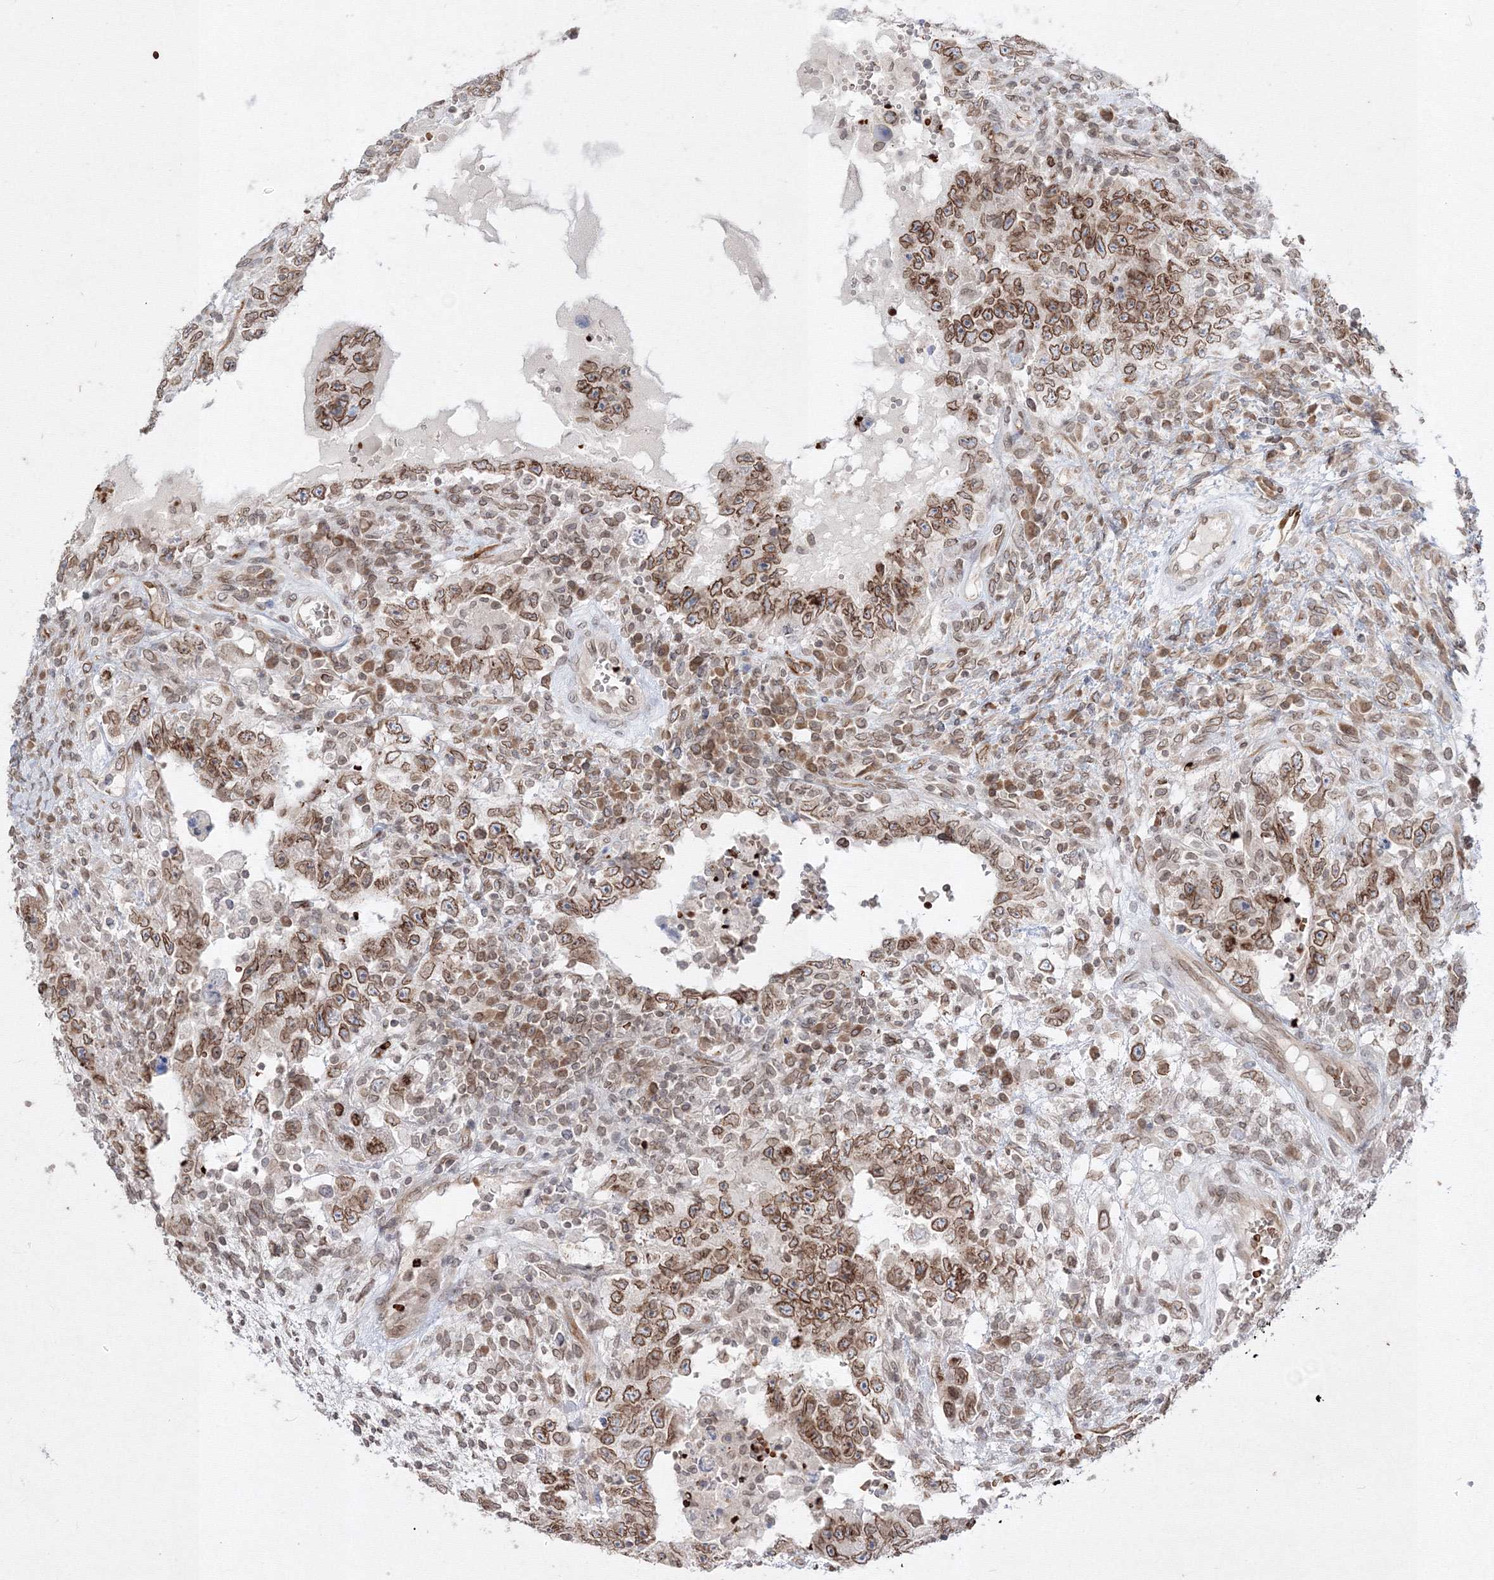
{"staining": {"intensity": "moderate", "quantity": ">75%", "location": "cytoplasmic/membranous,nuclear"}, "tissue": "testis cancer", "cell_type": "Tumor cells", "image_type": "cancer", "snomed": [{"axis": "morphology", "description": "Carcinoma, Embryonal, NOS"}, {"axis": "topography", "description": "Testis"}], "caption": "Testis embryonal carcinoma stained for a protein reveals moderate cytoplasmic/membranous and nuclear positivity in tumor cells. Immunohistochemistry stains the protein in brown and the nuclei are stained blue.", "gene": "DNAJB2", "patient": {"sex": "male", "age": 26}}